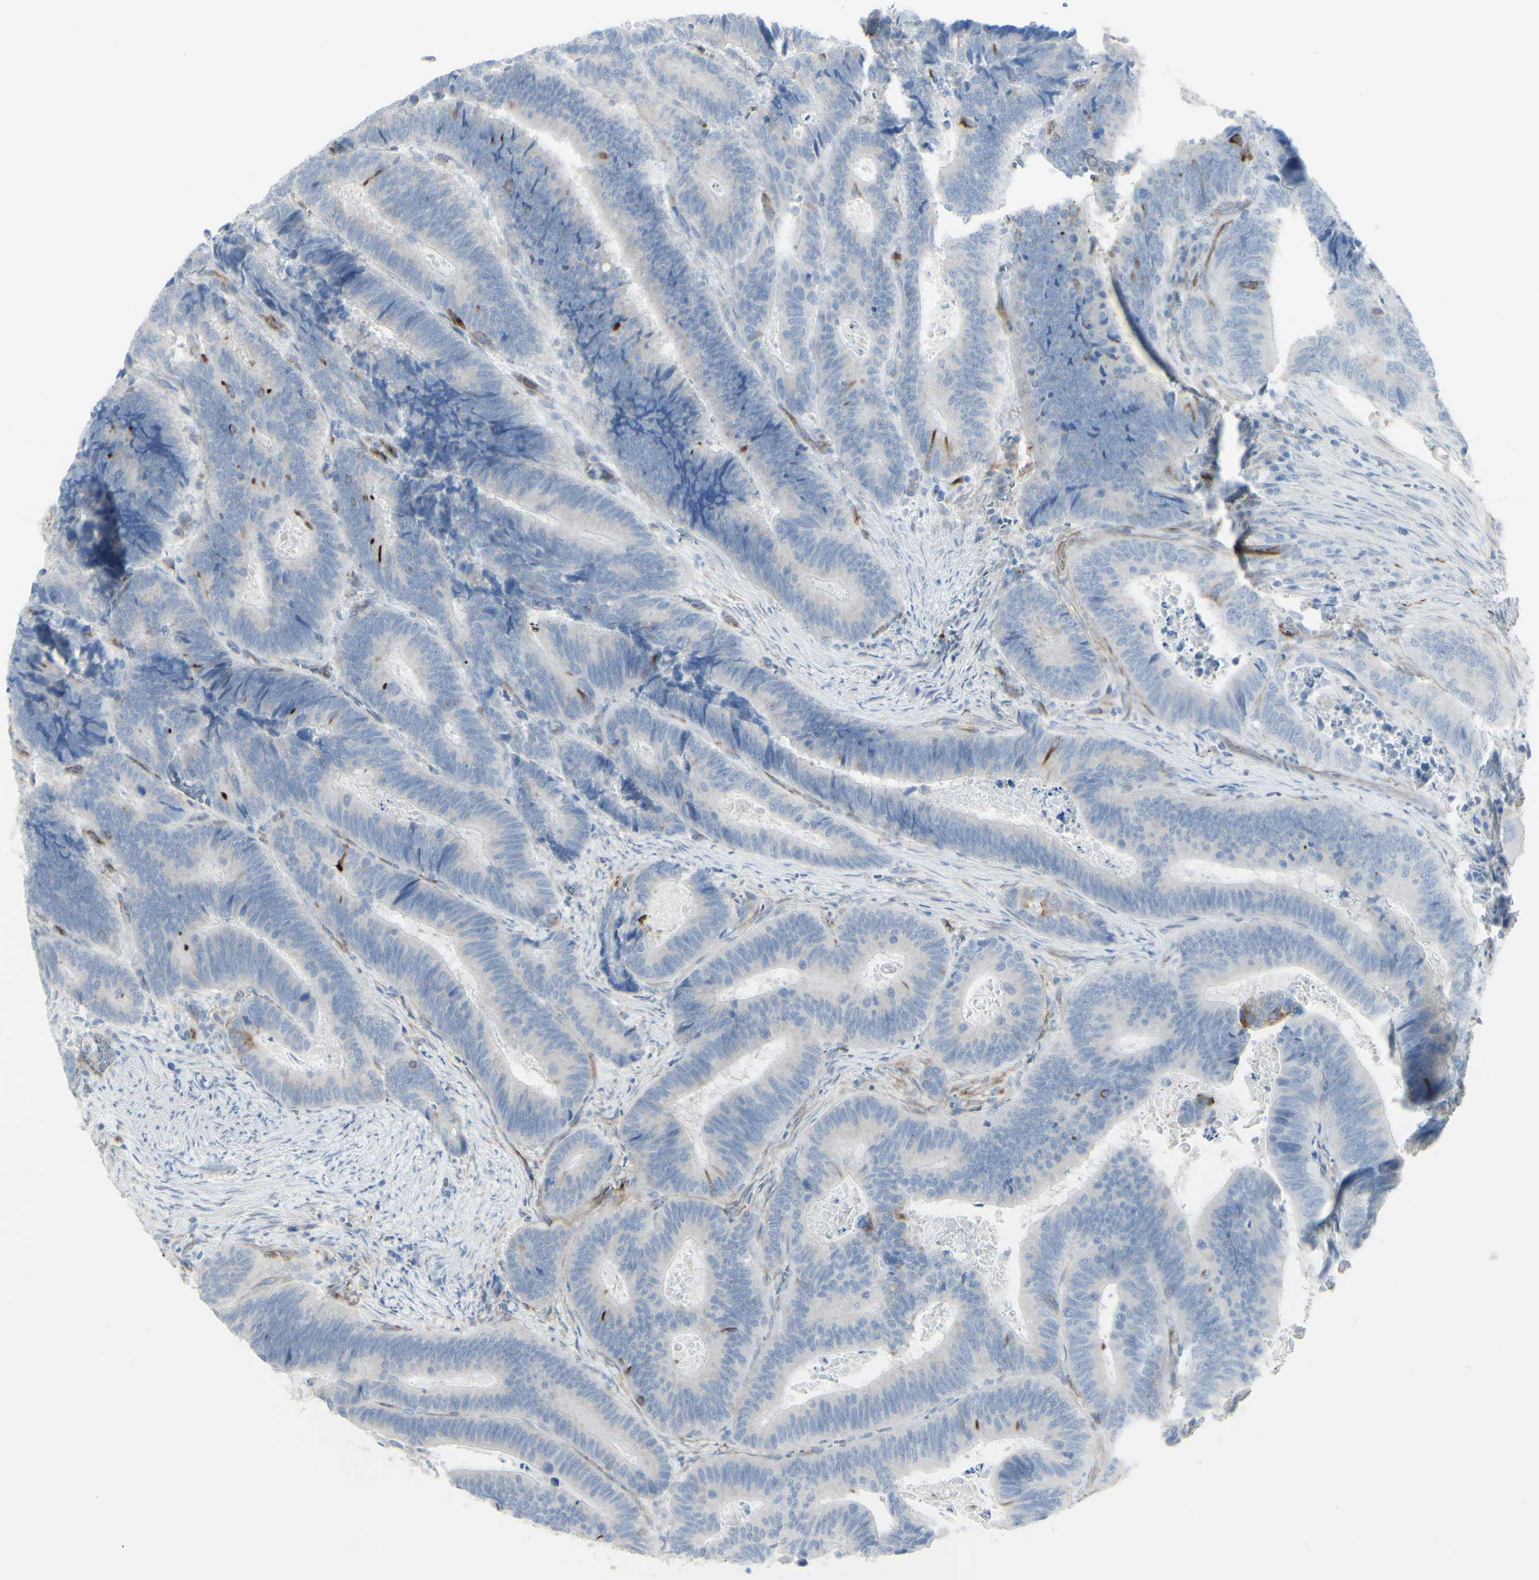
{"staining": {"intensity": "negative", "quantity": "none", "location": "none"}, "tissue": "colorectal cancer", "cell_type": "Tumor cells", "image_type": "cancer", "snomed": [{"axis": "morphology", "description": "Inflammation, NOS"}, {"axis": "morphology", "description": "Adenocarcinoma, NOS"}, {"axis": "topography", "description": "Colon"}], "caption": "The micrograph demonstrates no significant staining in tumor cells of colorectal adenocarcinoma. The staining was performed using DAB (3,3'-diaminobenzidine) to visualize the protein expression in brown, while the nuclei were stained in blue with hematoxylin (Magnification: 20x).", "gene": "ENSG00000198211", "patient": {"sex": "male", "age": 72}}